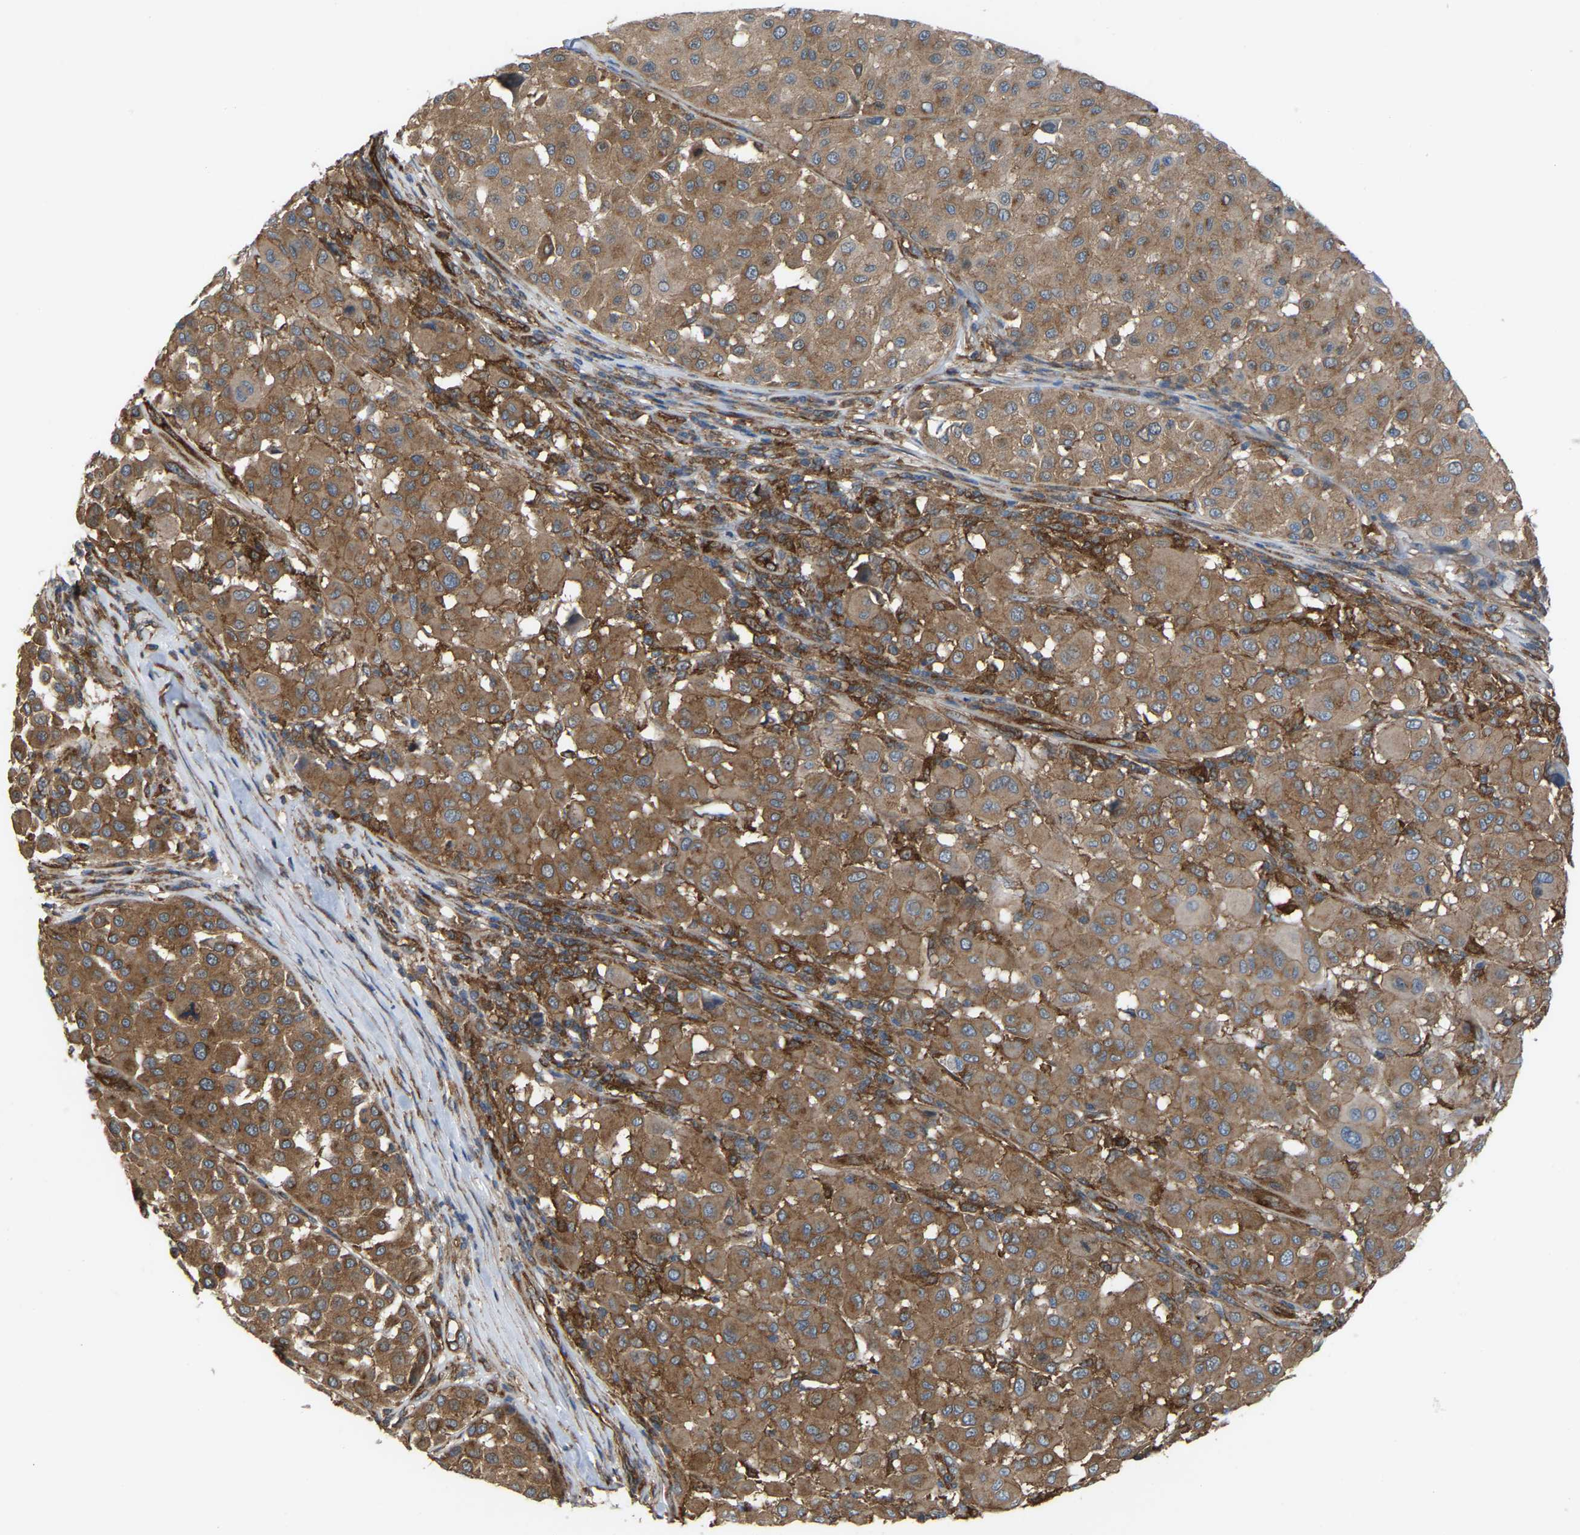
{"staining": {"intensity": "moderate", "quantity": ">75%", "location": "cytoplasmic/membranous"}, "tissue": "melanoma", "cell_type": "Tumor cells", "image_type": "cancer", "snomed": [{"axis": "morphology", "description": "Malignant melanoma, Metastatic site"}, {"axis": "topography", "description": "Soft tissue"}], "caption": "This is an image of immunohistochemistry staining of malignant melanoma (metastatic site), which shows moderate expression in the cytoplasmic/membranous of tumor cells.", "gene": "PICALM", "patient": {"sex": "male", "age": 41}}